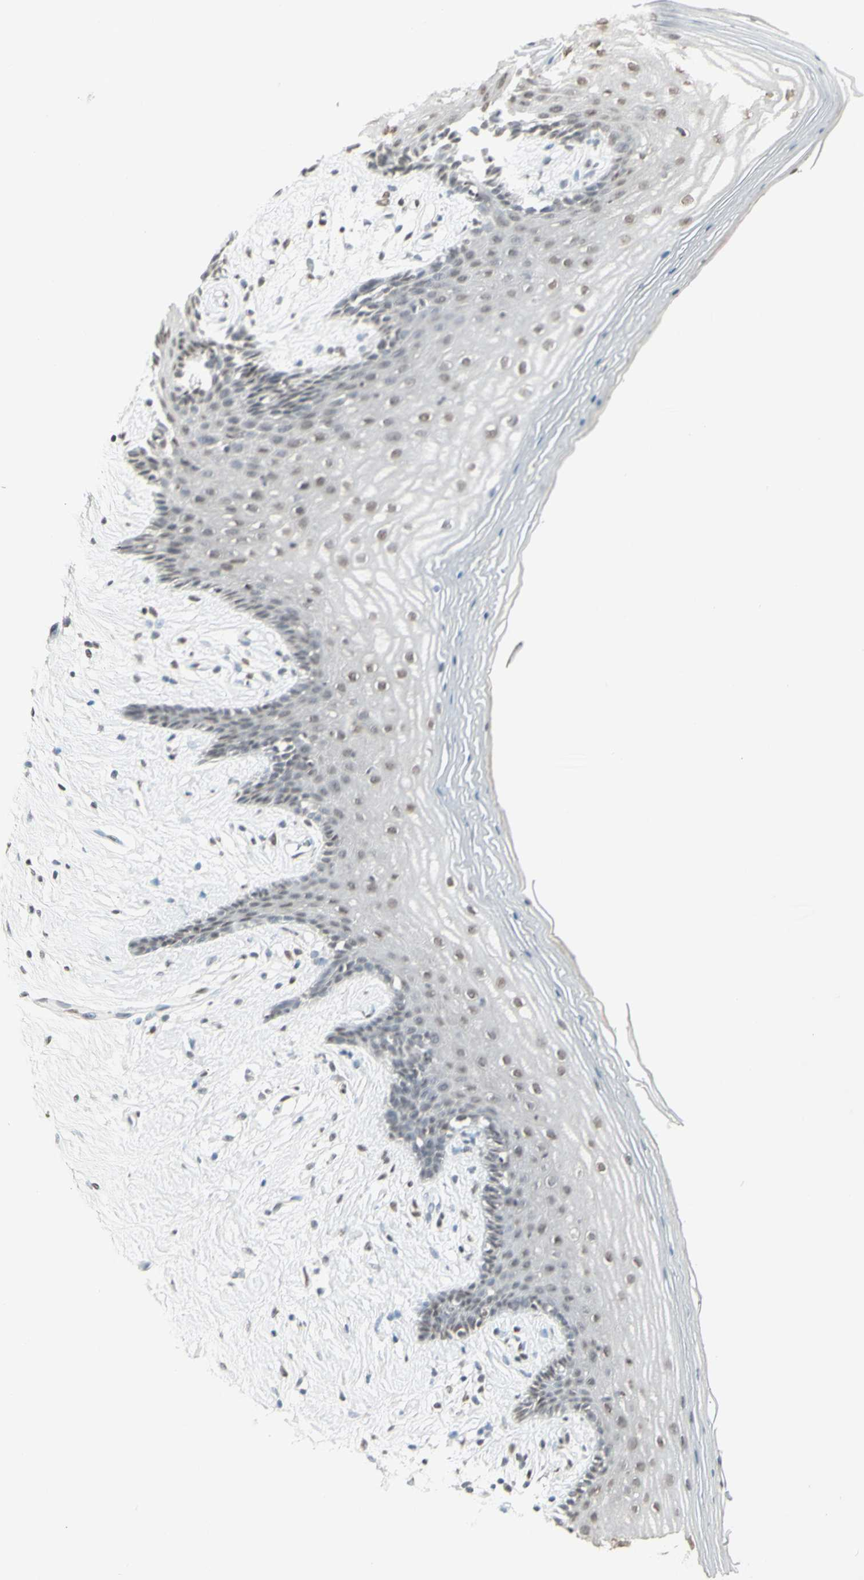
{"staining": {"intensity": "moderate", "quantity": "25%-75%", "location": "nuclear"}, "tissue": "vagina", "cell_type": "Squamous epithelial cells", "image_type": "normal", "snomed": [{"axis": "morphology", "description": "Normal tissue, NOS"}, {"axis": "topography", "description": "Vagina"}], "caption": "Immunohistochemistry of normal human vagina displays medium levels of moderate nuclear expression in approximately 25%-75% of squamous epithelial cells. (Stains: DAB (3,3'-diaminobenzidine) in brown, nuclei in blue, Microscopy: brightfield microscopy at high magnification).", "gene": "TRIM28", "patient": {"sex": "female", "age": 44}}